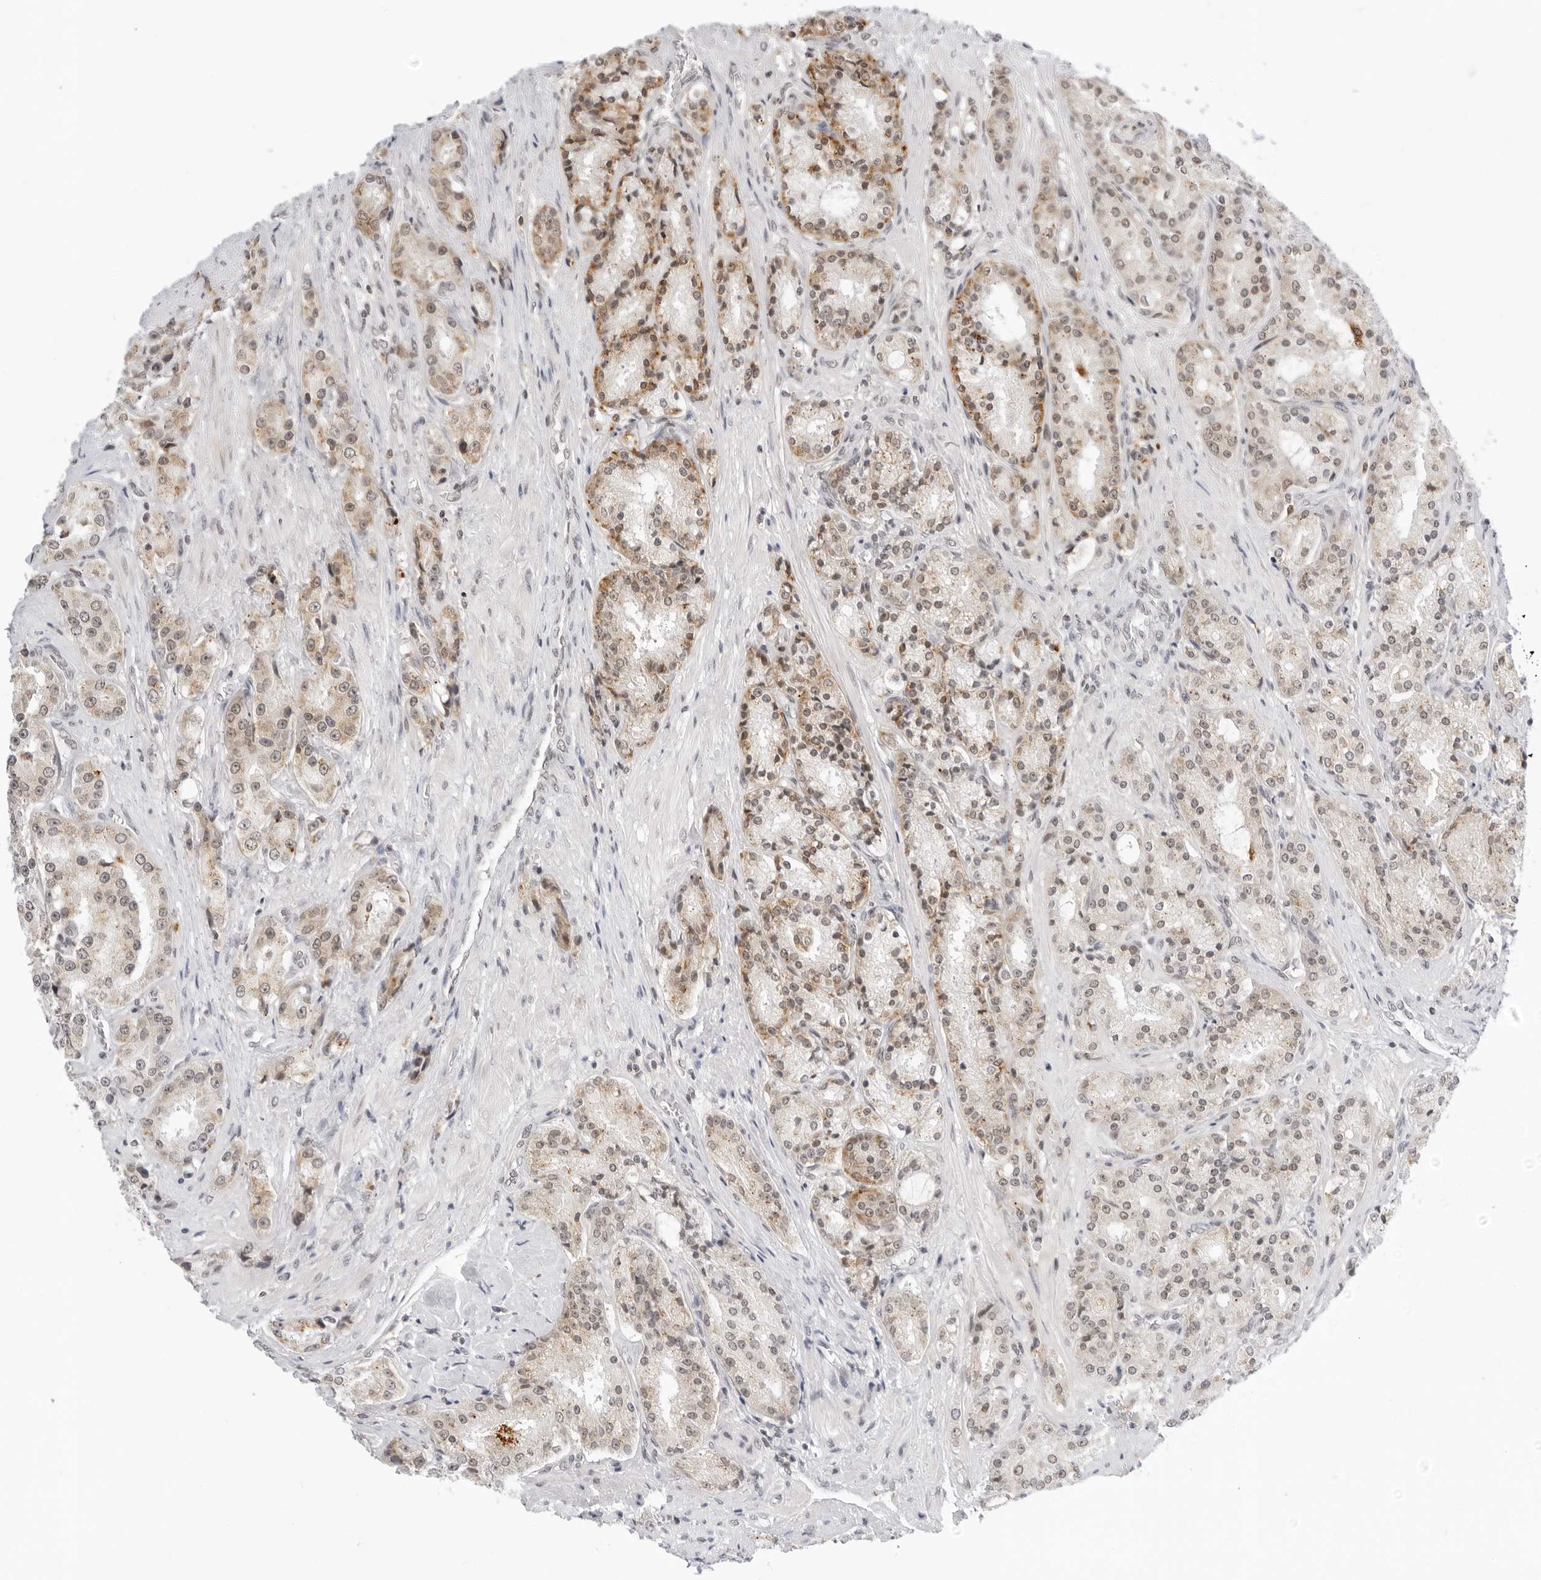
{"staining": {"intensity": "moderate", "quantity": "25%-75%", "location": "cytoplasmic/membranous,nuclear"}, "tissue": "prostate cancer", "cell_type": "Tumor cells", "image_type": "cancer", "snomed": [{"axis": "morphology", "description": "Adenocarcinoma, High grade"}, {"axis": "topography", "description": "Prostate"}], "caption": "Immunohistochemistry (IHC) micrograph of human prostate cancer (adenocarcinoma (high-grade)) stained for a protein (brown), which demonstrates medium levels of moderate cytoplasmic/membranous and nuclear staining in approximately 25%-75% of tumor cells.", "gene": "MSH6", "patient": {"sex": "male", "age": 60}}